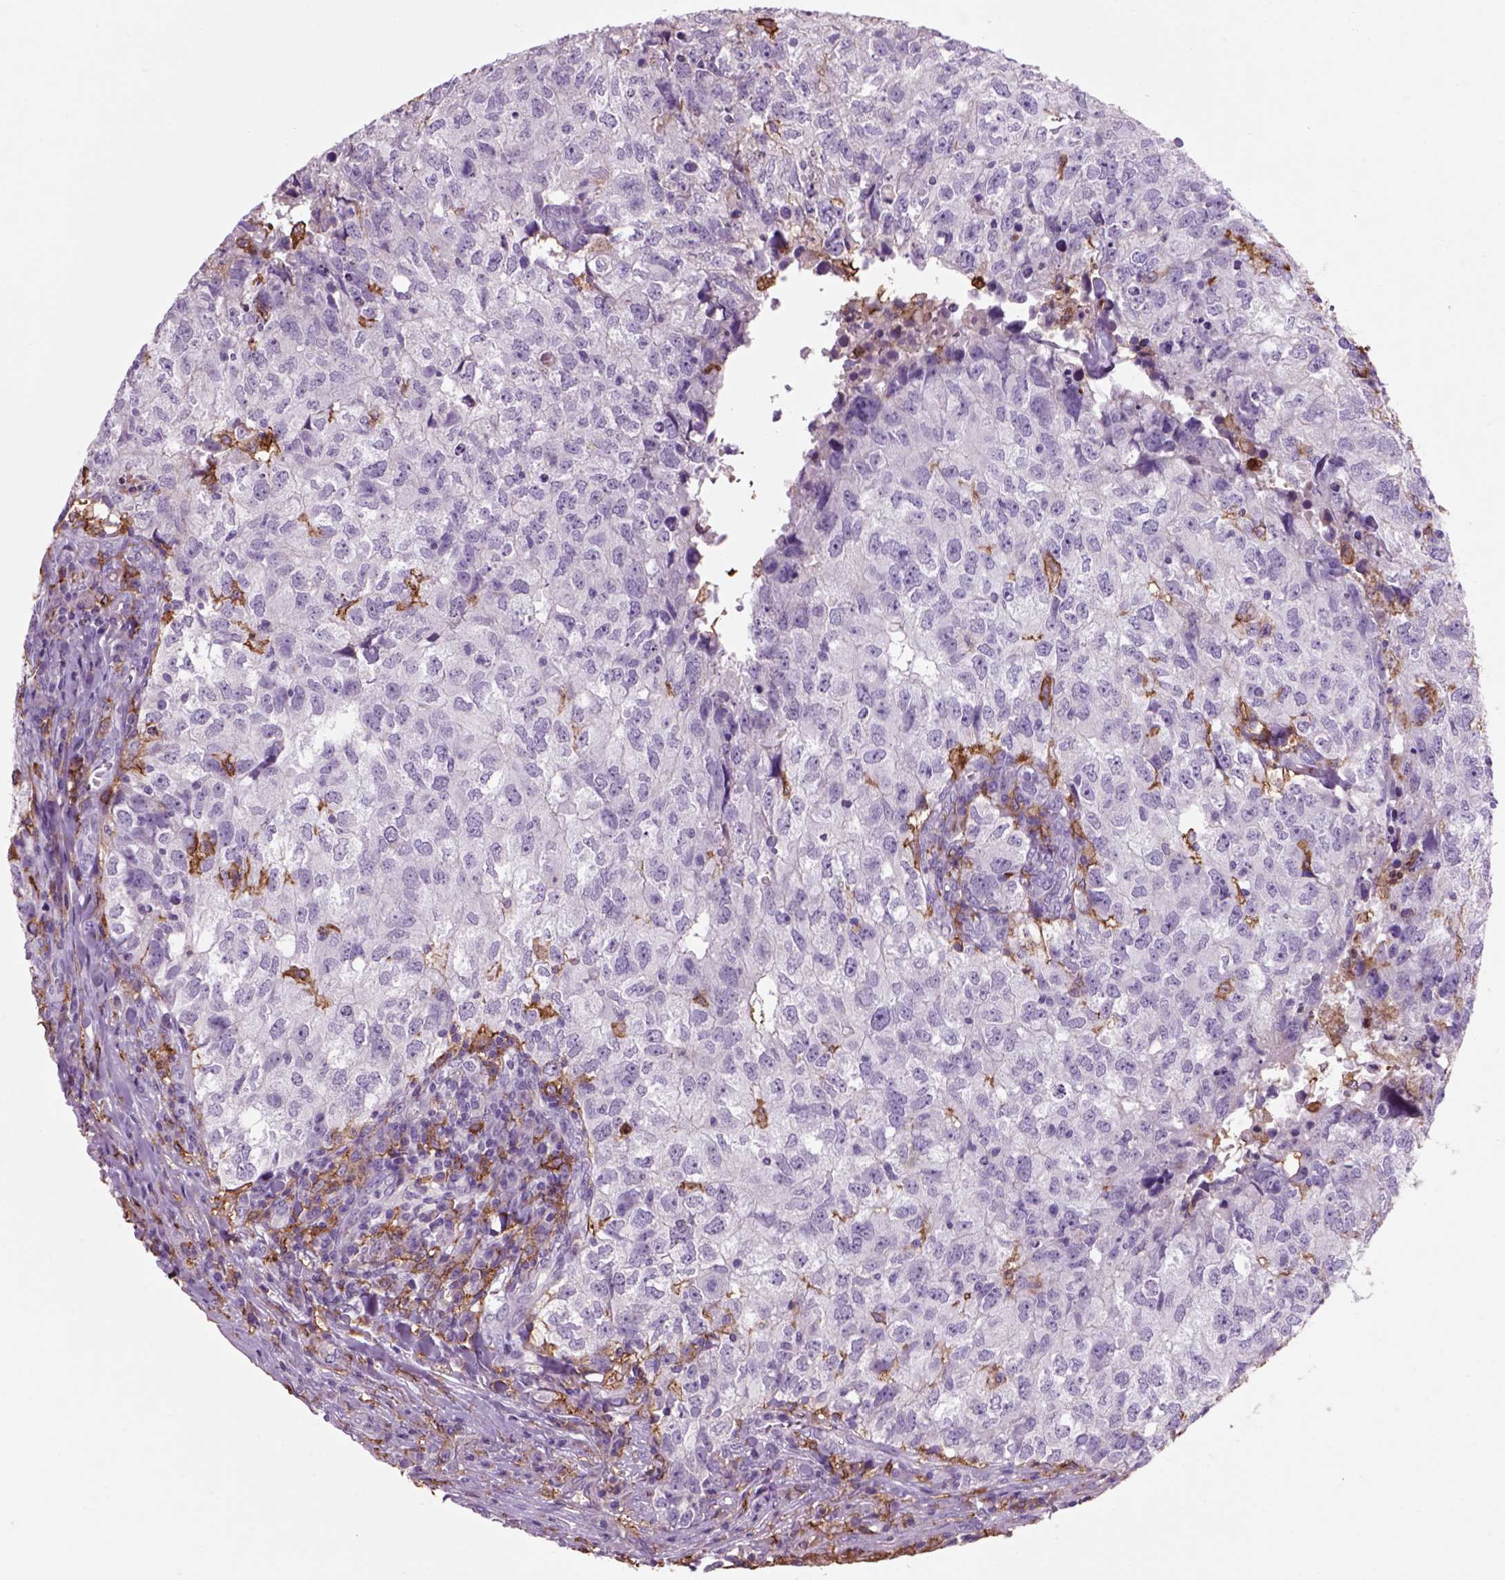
{"staining": {"intensity": "negative", "quantity": "none", "location": "none"}, "tissue": "breast cancer", "cell_type": "Tumor cells", "image_type": "cancer", "snomed": [{"axis": "morphology", "description": "Duct carcinoma"}, {"axis": "topography", "description": "Breast"}], "caption": "Immunohistochemistry micrograph of neoplastic tissue: human breast cancer stained with DAB (3,3'-diaminobenzidine) reveals no significant protein positivity in tumor cells. (Immunohistochemistry (ihc), brightfield microscopy, high magnification).", "gene": "CD14", "patient": {"sex": "female", "age": 30}}